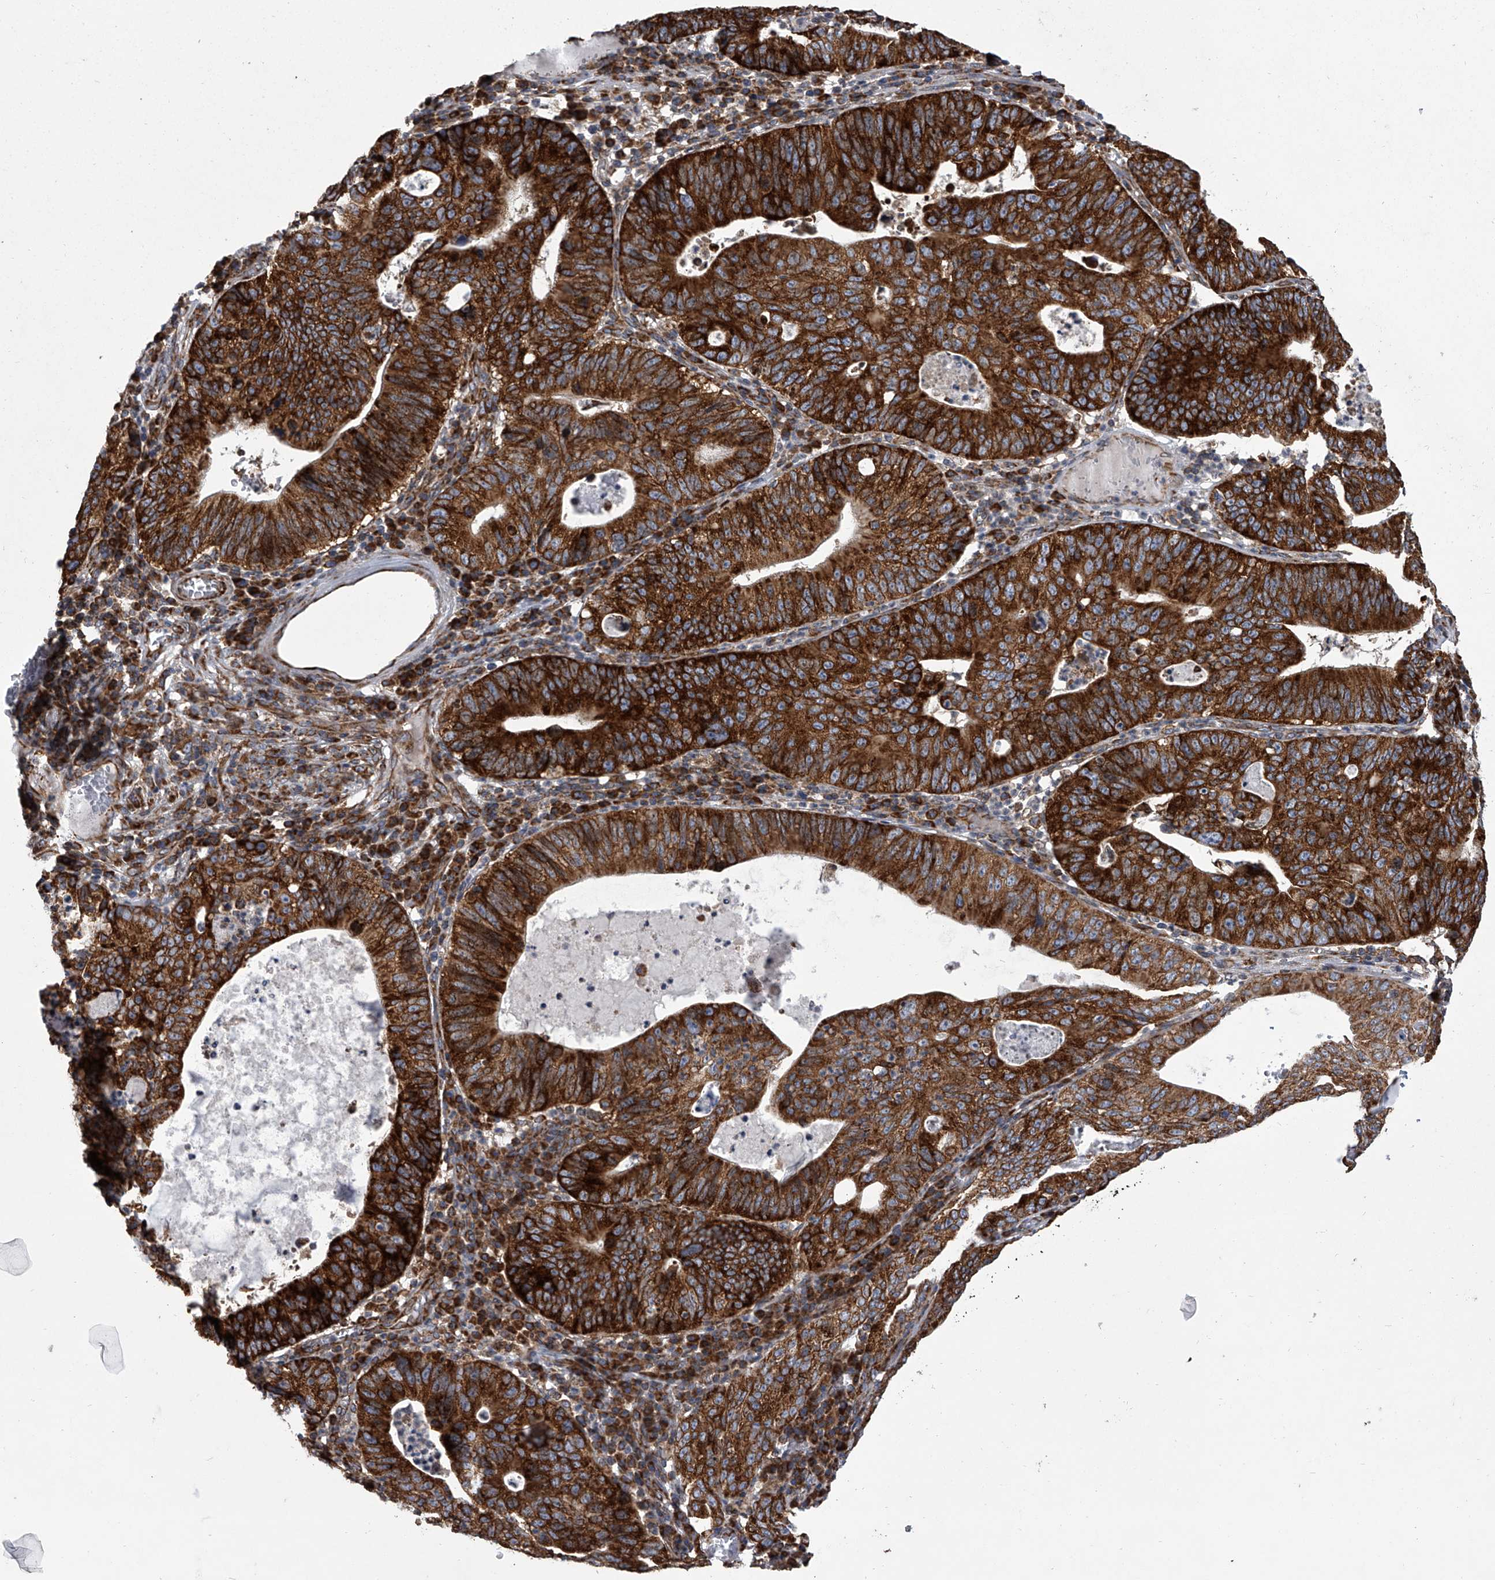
{"staining": {"intensity": "strong", "quantity": ">75%", "location": "cytoplasmic/membranous"}, "tissue": "stomach cancer", "cell_type": "Tumor cells", "image_type": "cancer", "snomed": [{"axis": "morphology", "description": "Adenocarcinoma, NOS"}, {"axis": "topography", "description": "Stomach"}], "caption": "A micrograph of human stomach cancer stained for a protein demonstrates strong cytoplasmic/membranous brown staining in tumor cells. Immunohistochemistry stains the protein of interest in brown and the nuclei are stained blue.", "gene": "ZC3H15", "patient": {"sex": "male", "age": 59}}